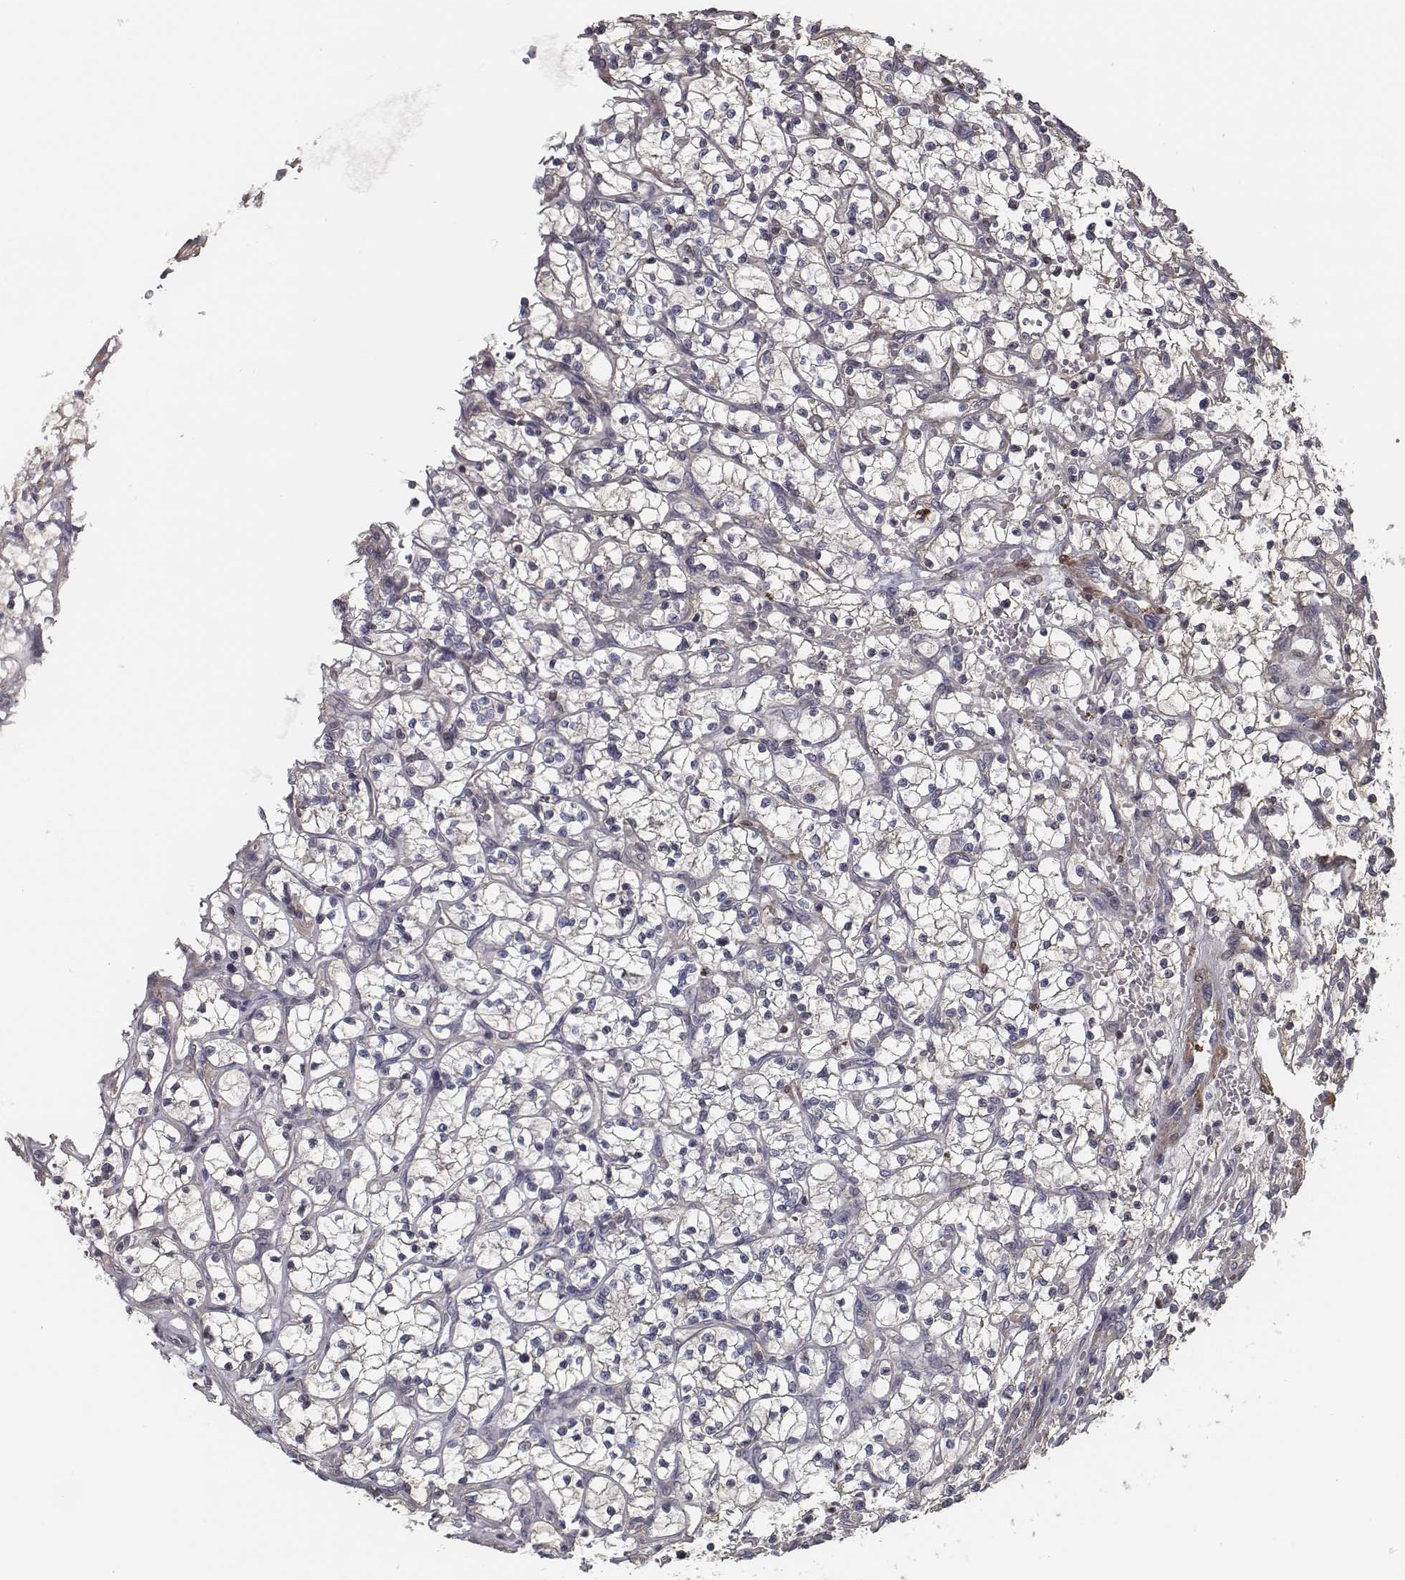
{"staining": {"intensity": "moderate", "quantity": "<25%", "location": "cytoplasmic/membranous"}, "tissue": "renal cancer", "cell_type": "Tumor cells", "image_type": "cancer", "snomed": [{"axis": "morphology", "description": "Adenocarcinoma, NOS"}, {"axis": "topography", "description": "Kidney"}], "caption": "DAB immunohistochemical staining of human renal cancer (adenocarcinoma) displays moderate cytoplasmic/membranous protein positivity in approximately <25% of tumor cells. Nuclei are stained in blue.", "gene": "ISYNA1", "patient": {"sex": "female", "age": 64}}